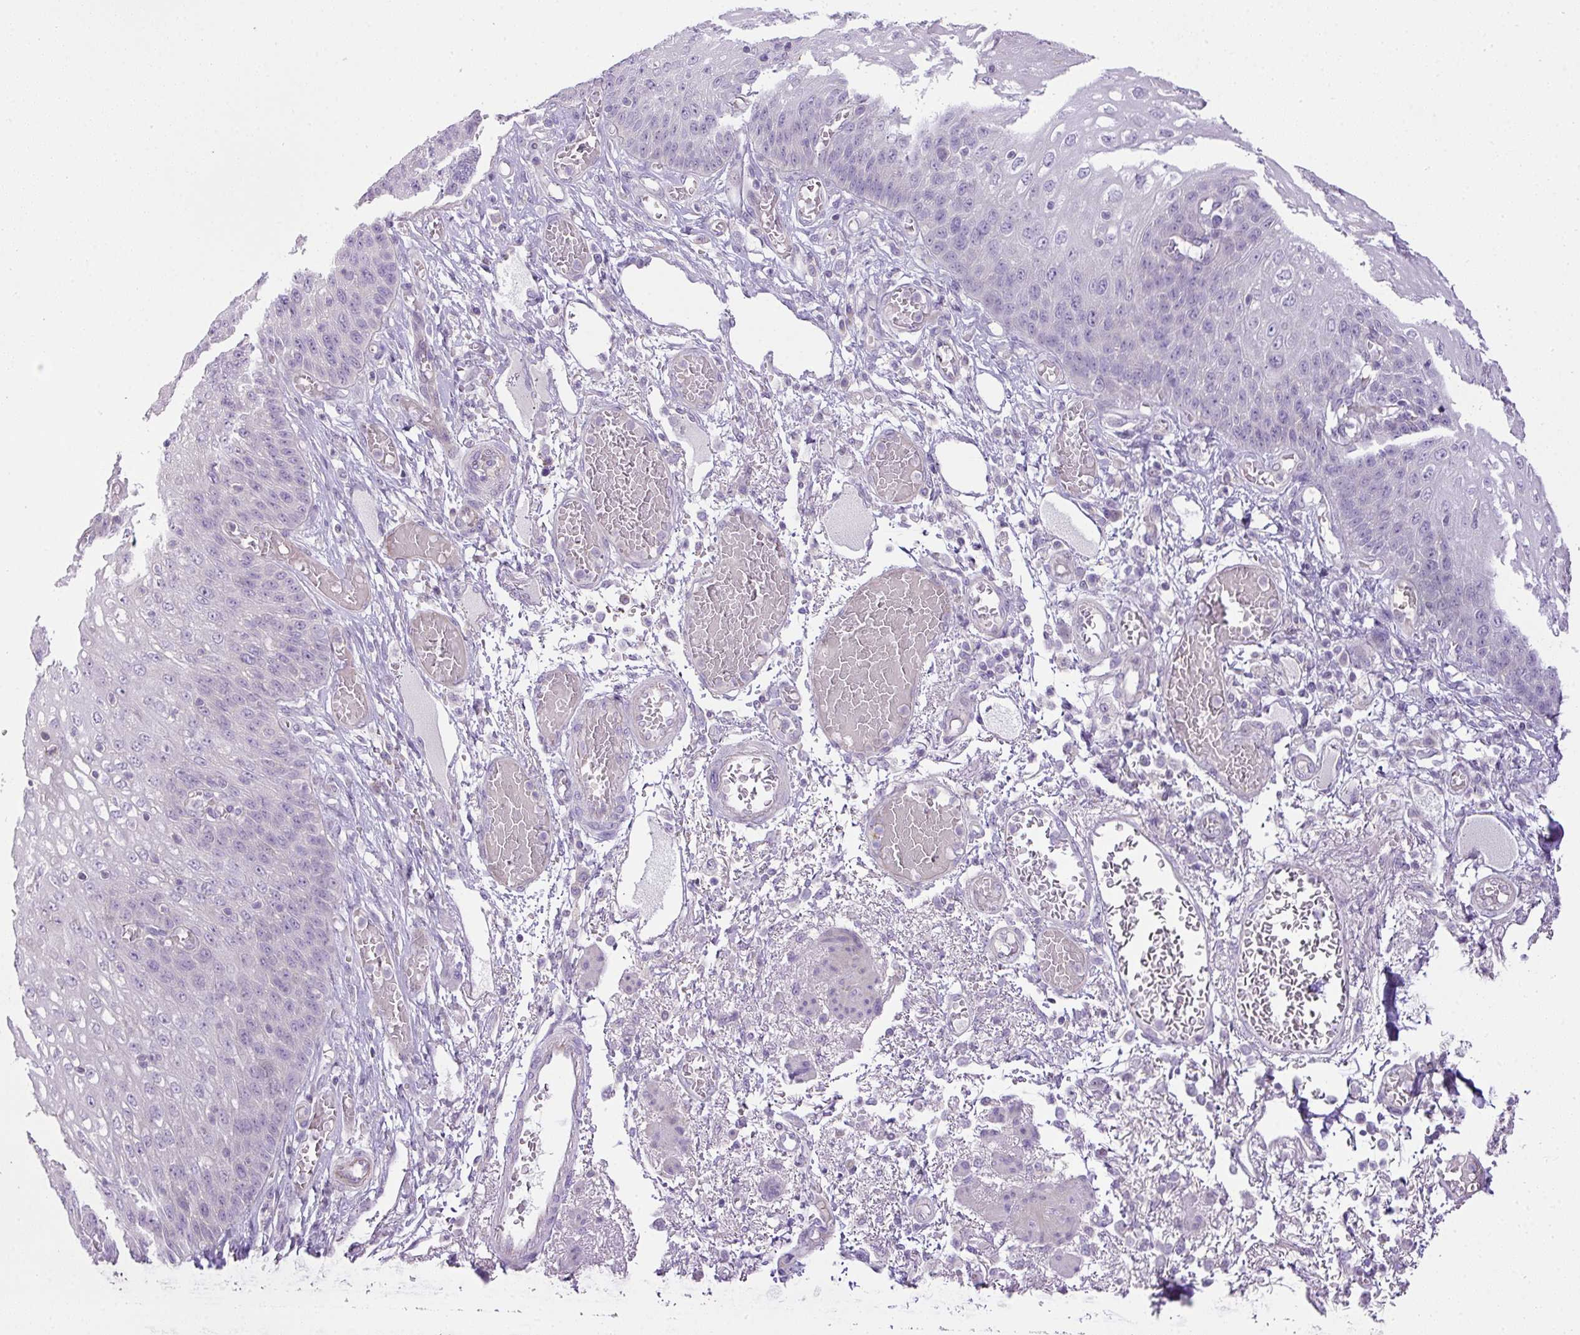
{"staining": {"intensity": "negative", "quantity": "none", "location": "none"}, "tissue": "esophagus", "cell_type": "Squamous epithelial cells", "image_type": "normal", "snomed": [{"axis": "morphology", "description": "Normal tissue, NOS"}, {"axis": "topography", "description": "Esophagus"}], "caption": "Micrograph shows no protein expression in squamous epithelial cells of benign esophagus. (DAB (3,3'-diaminobenzidine) IHC with hematoxylin counter stain).", "gene": "HOXC13", "patient": {"sex": "male", "age": 81}}